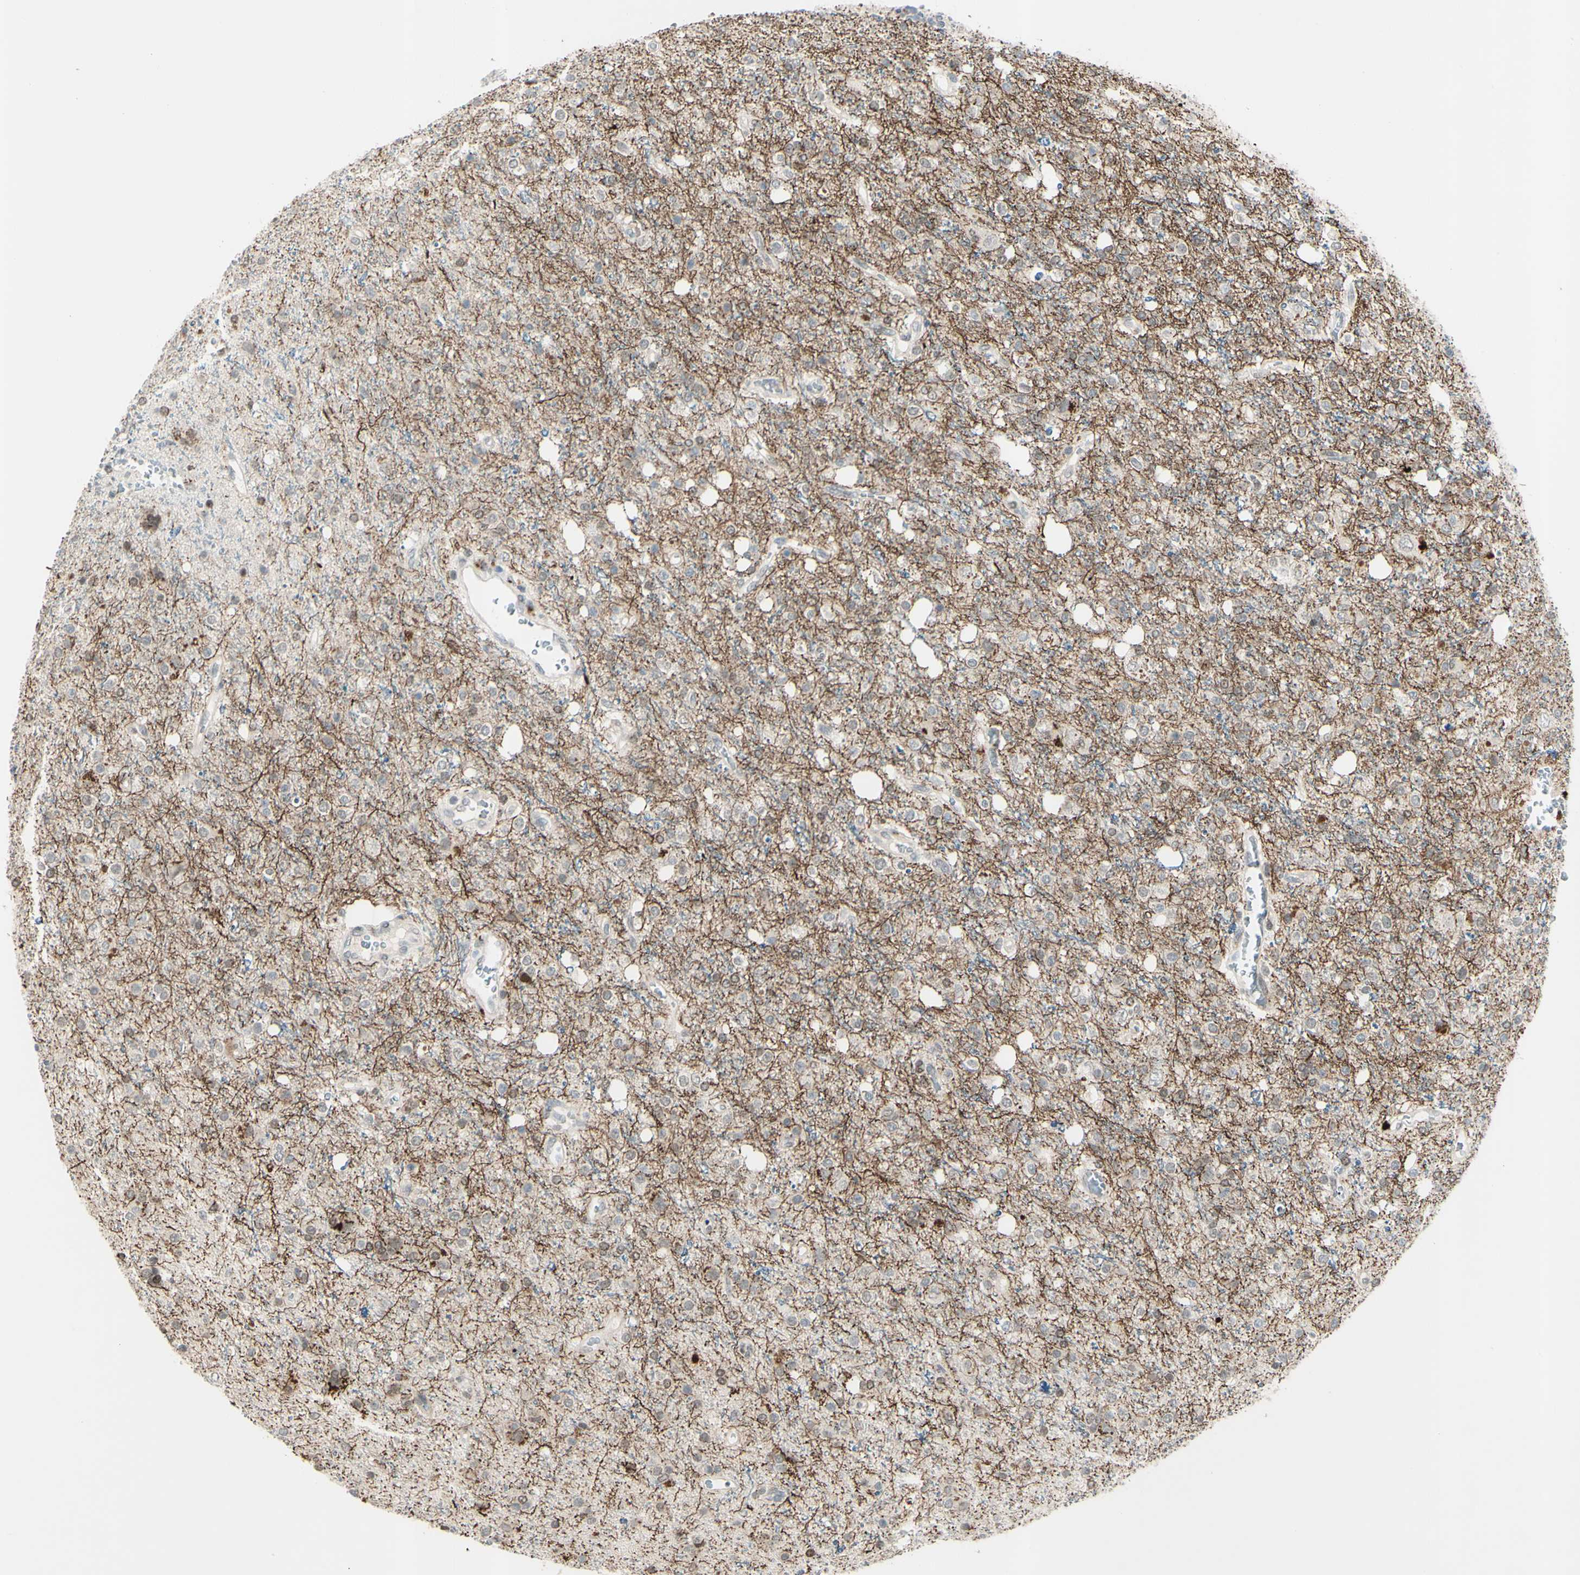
{"staining": {"intensity": "negative", "quantity": "none", "location": "none"}, "tissue": "glioma", "cell_type": "Tumor cells", "image_type": "cancer", "snomed": [{"axis": "morphology", "description": "Glioma, malignant, High grade"}, {"axis": "topography", "description": "Brain"}], "caption": "Image shows no protein positivity in tumor cells of glioma tissue.", "gene": "FGFR2", "patient": {"sex": "male", "age": 47}}